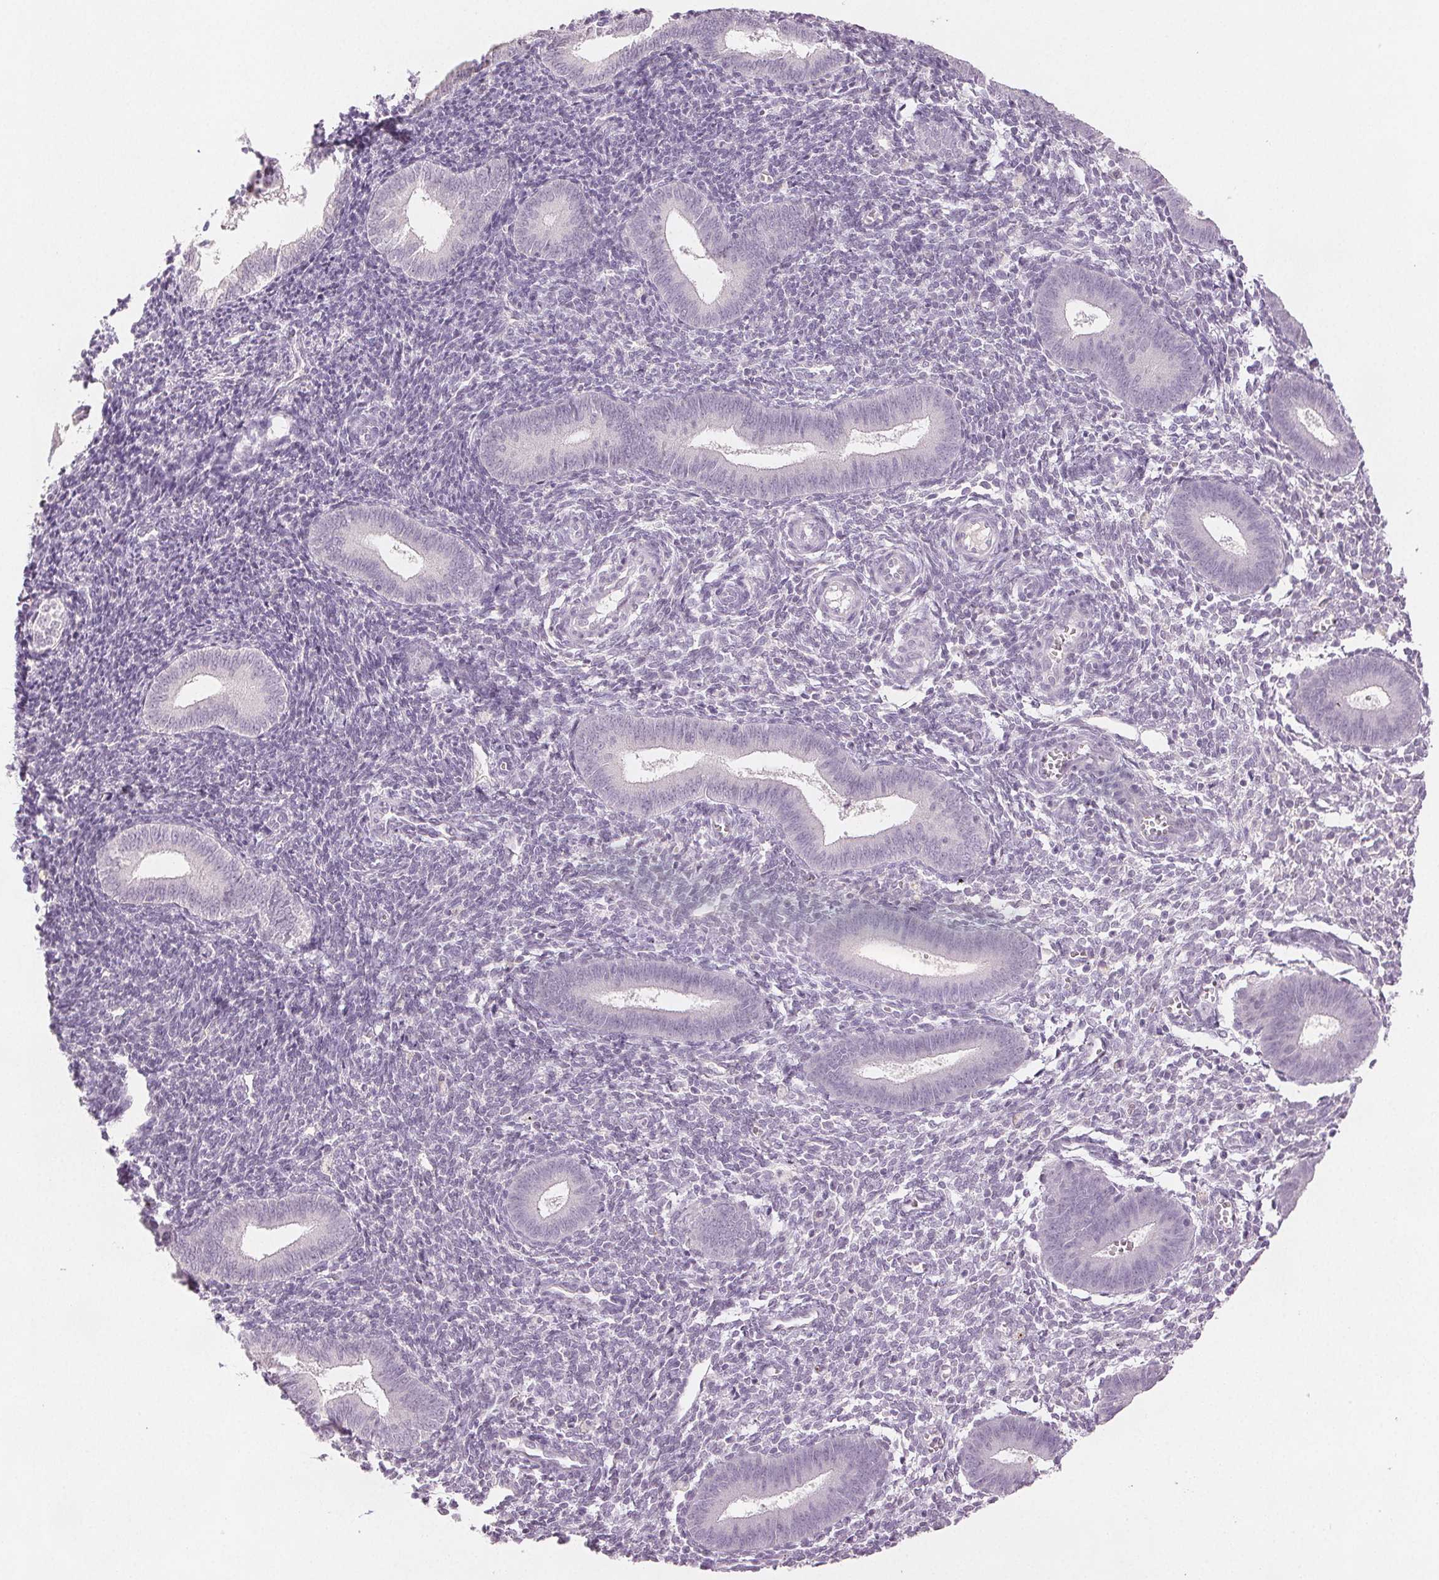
{"staining": {"intensity": "negative", "quantity": "none", "location": "none"}, "tissue": "endometrium", "cell_type": "Cells in endometrial stroma", "image_type": "normal", "snomed": [{"axis": "morphology", "description": "Normal tissue, NOS"}, {"axis": "topography", "description": "Endometrium"}], "caption": "An immunohistochemistry (IHC) histopathology image of normal endometrium is shown. There is no staining in cells in endometrial stroma of endometrium.", "gene": "SCGN", "patient": {"sex": "female", "age": 25}}